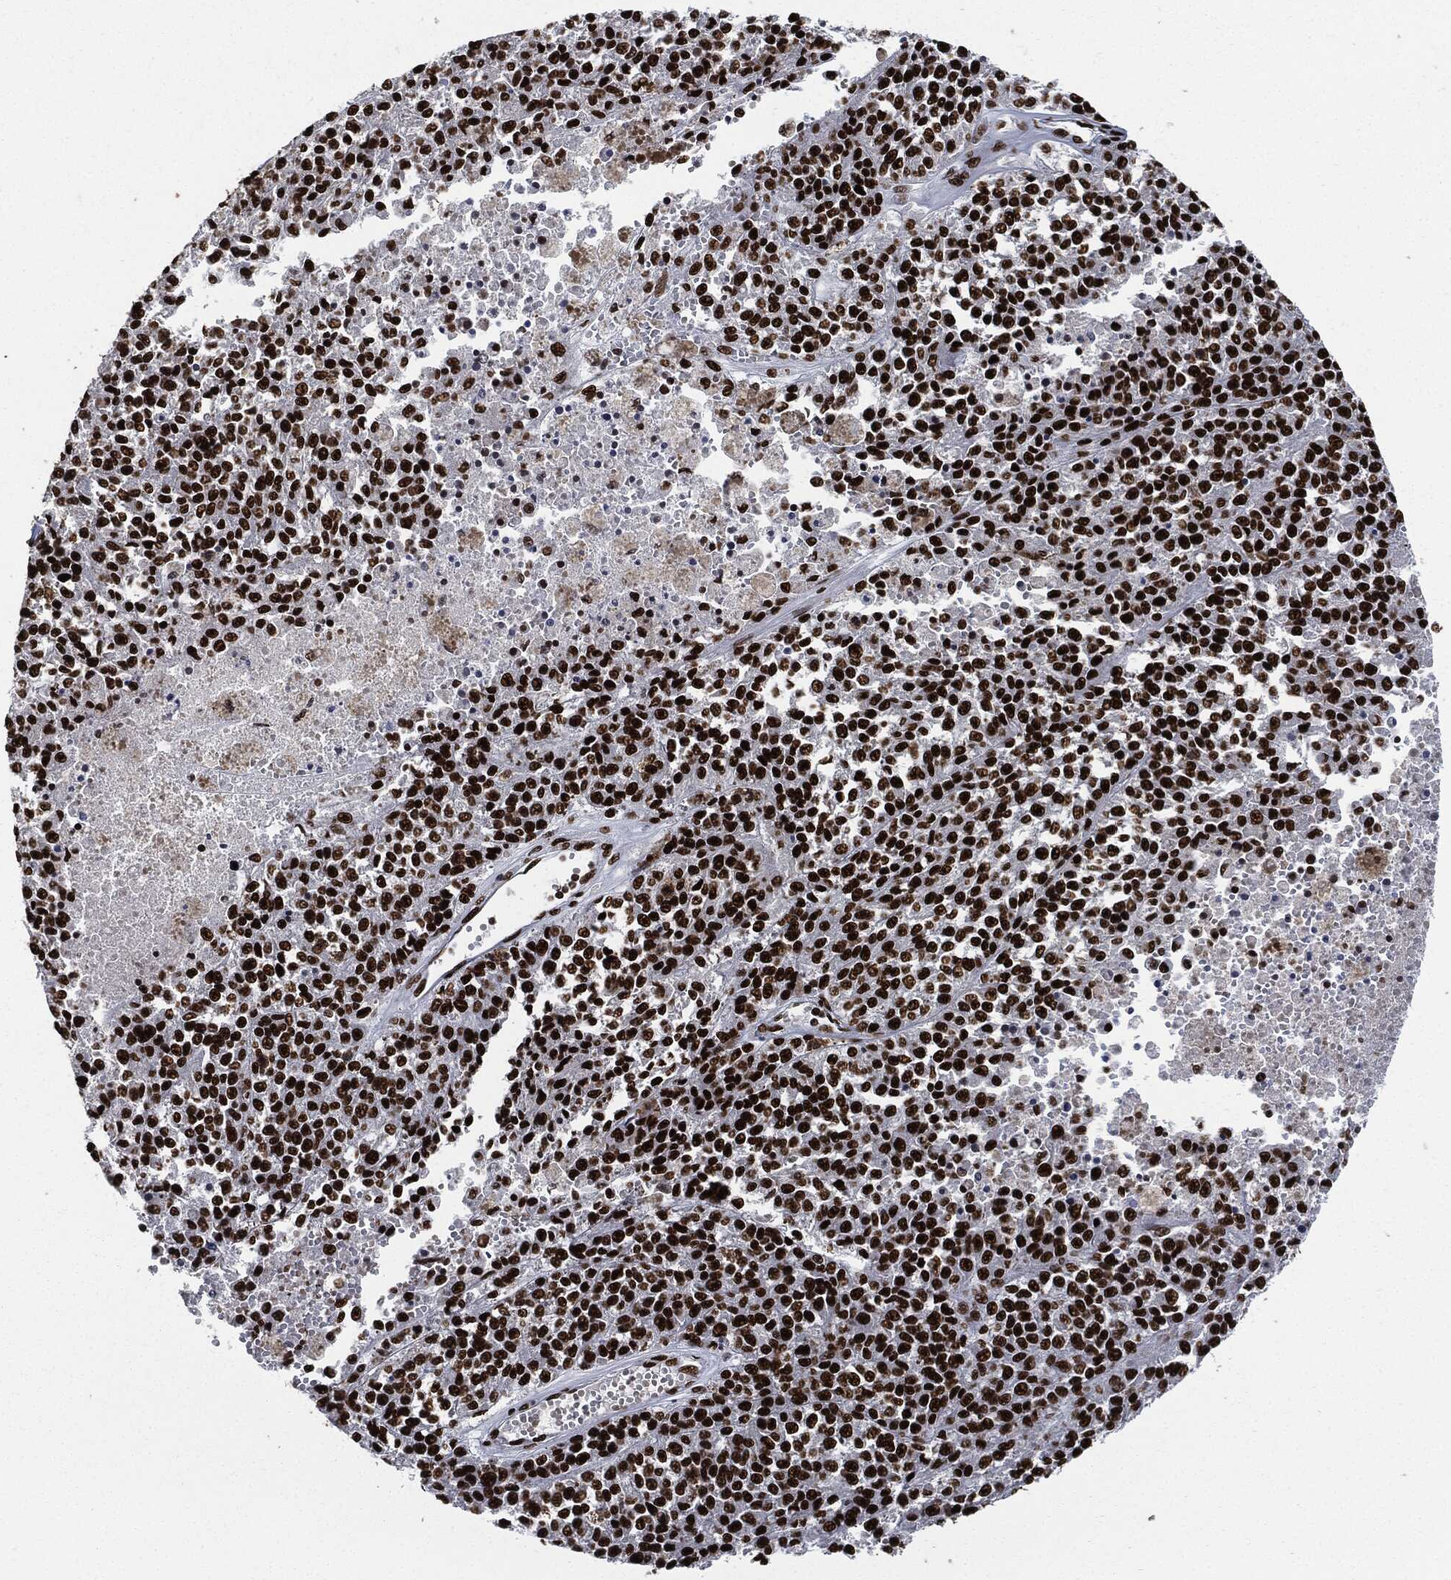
{"staining": {"intensity": "strong", "quantity": ">75%", "location": "nuclear"}, "tissue": "melanoma", "cell_type": "Tumor cells", "image_type": "cancer", "snomed": [{"axis": "morphology", "description": "Malignant melanoma, Metastatic site"}, {"axis": "topography", "description": "Lymph node"}], "caption": "Protein analysis of malignant melanoma (metastatic site) tissue reveals strong nuclear staining in approximately >75% of tumor cells.", "gene": "RECQL", "patient": {"sex": "female", "age": 64}}